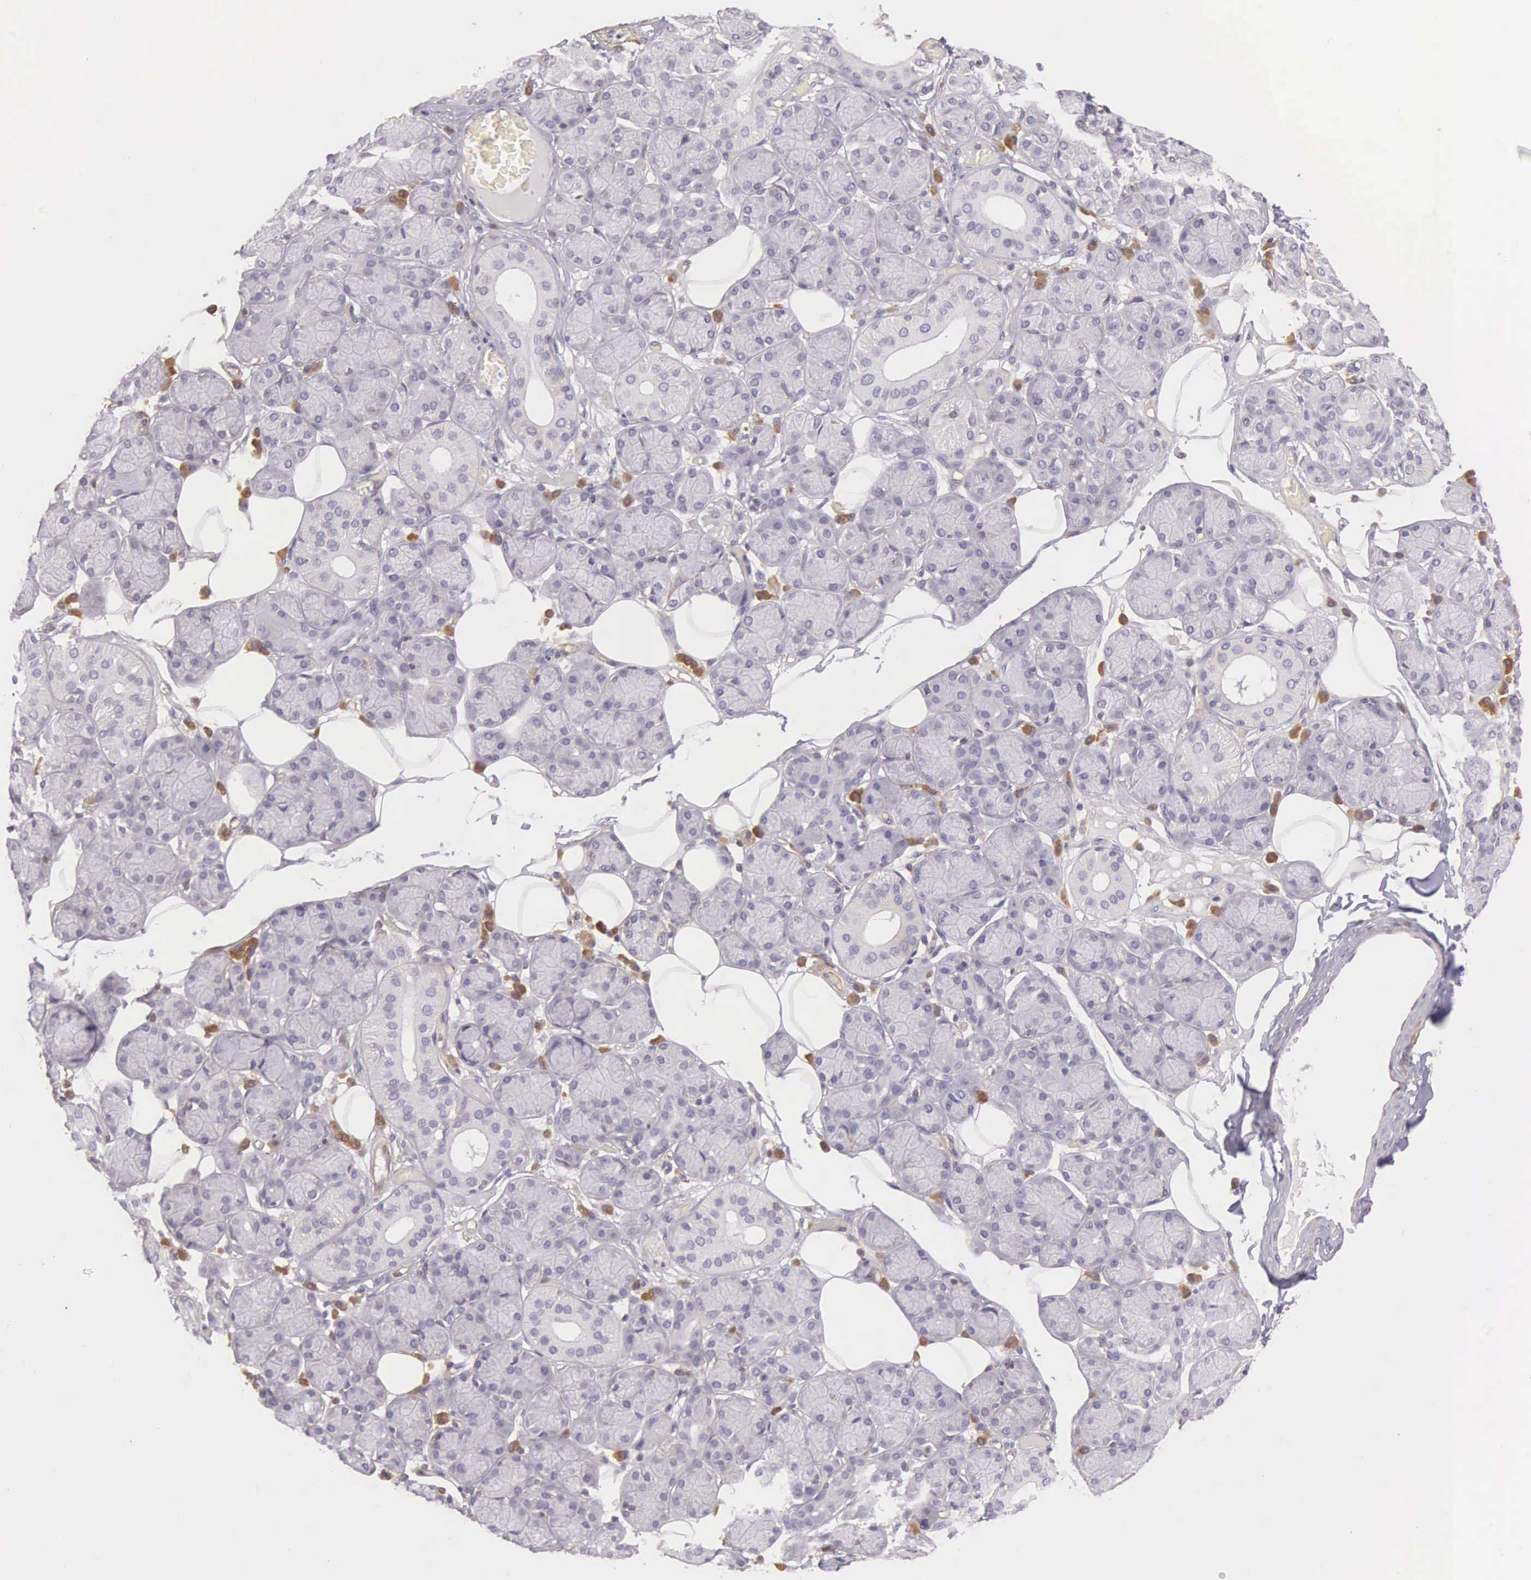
{"staining": {"intensity": "negative", "quantity": "none", "location": "none"}, "tissue": "salivary gland", "cell_type": "Glandular cells", "image_type": "normal", "snomed": [{"axis": "morphology", "description": "Normal tissue, NOS"}, {"axis": "topography", "description": "Salivary gland"}], "caption": "Immunohistochemistry (IHC) photomicrograph of normal salivary gland stained for a protein (brown), which shows no expression in glandular cells.", "gene": "OSBPL3", "patient": {"sex": "male", "age": 54}}